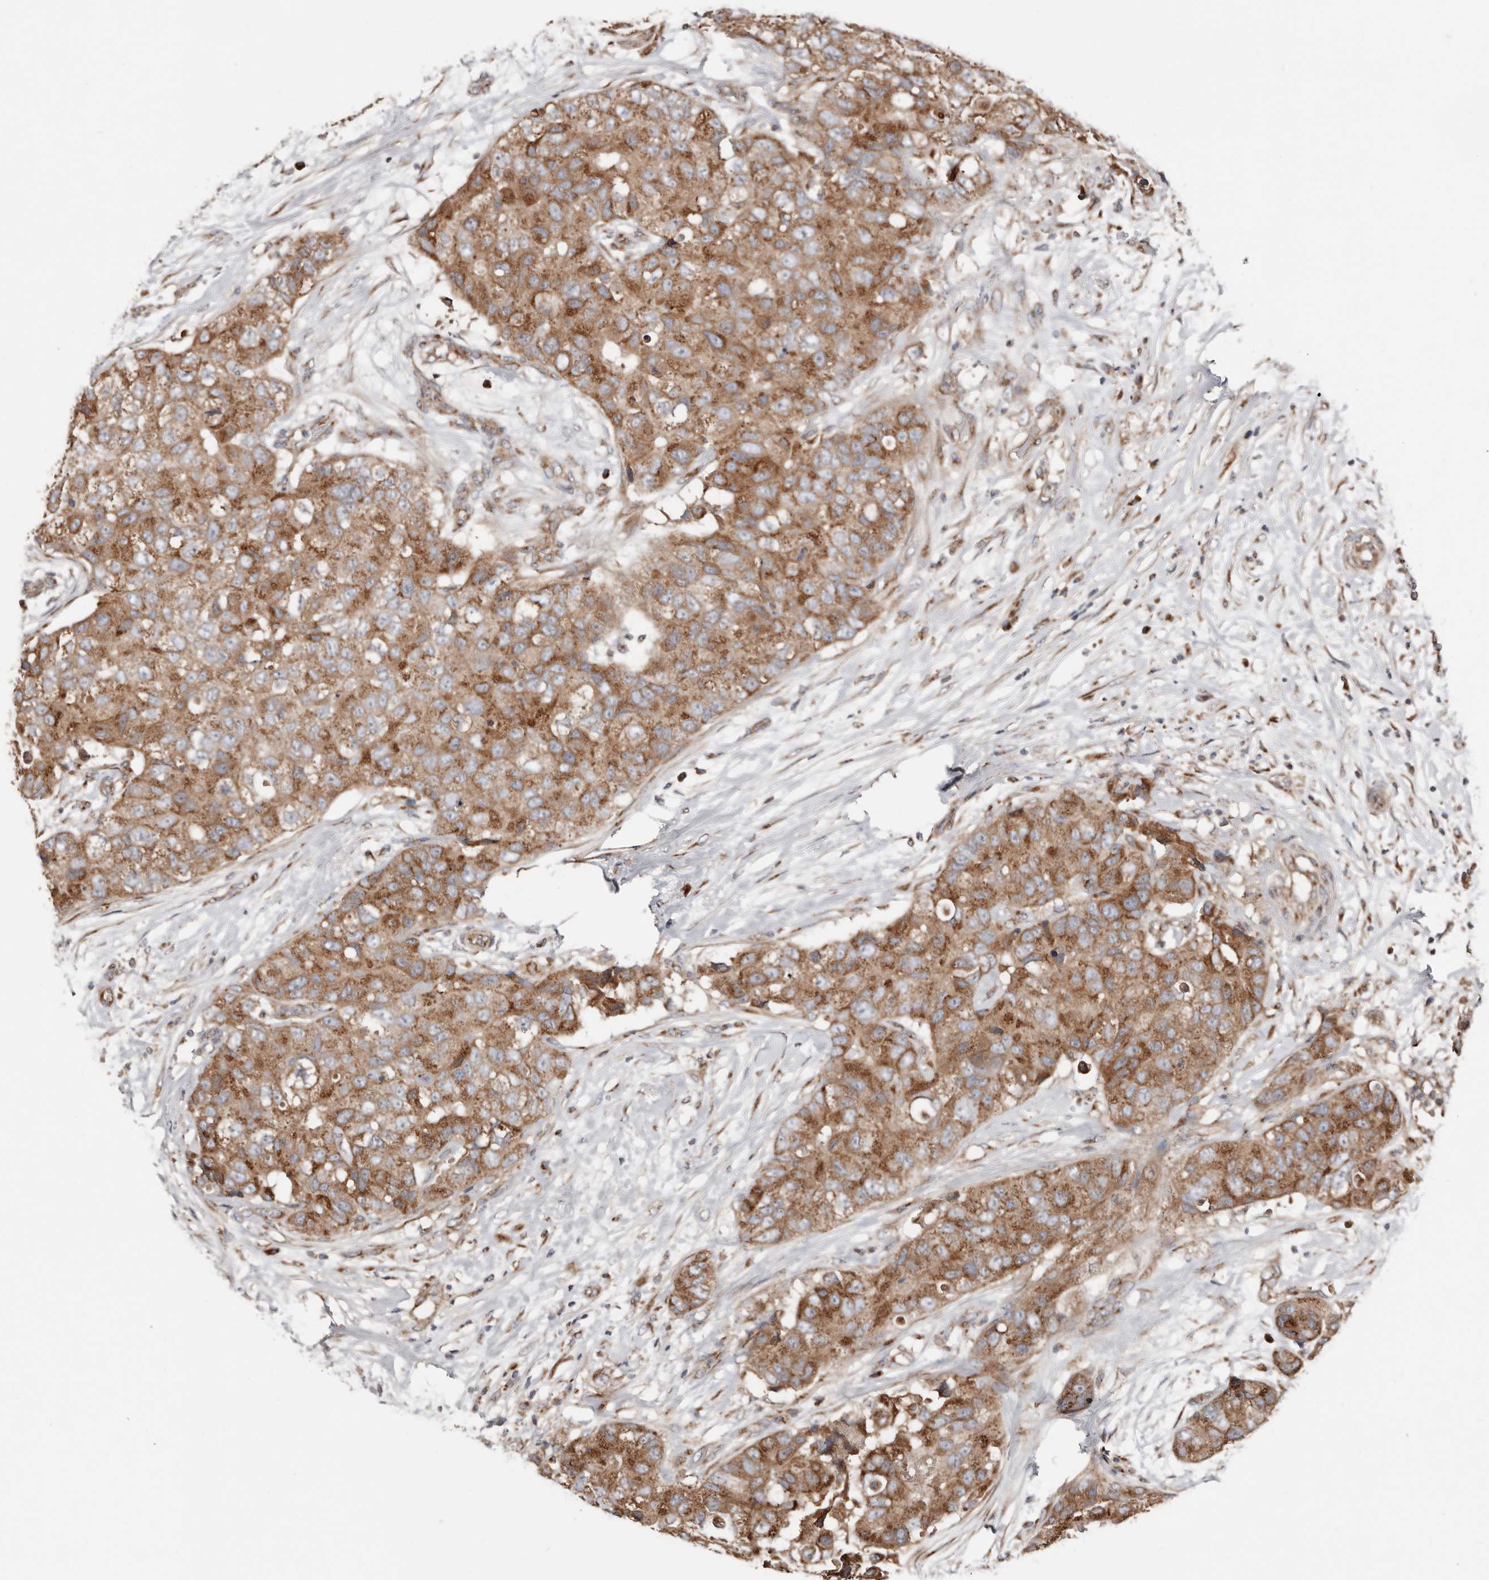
{"staining": {"intensity": "moderate", "quantity": ">75%", "location": "cytoplasmic/membranous"}, "tissue": "breast cancer", "cell_type": "Tumor cells", "image_type": "cancer", "snomed": [{"axis": "morphology", "description": "Duct carcinoma"}, {"axis": "topography", "description": "Breast"}], "caption": "High-magnification brightfield microscopy of breast cancer stained with DAB (brown) and counterstained with hematoxylin (blue). tumor cells exhibit moderate cytoplasmic/membranous expression is appreciated in about>75% of cells.", "gene": "COG1", "patient": {"sex": "female", "age": 62}}